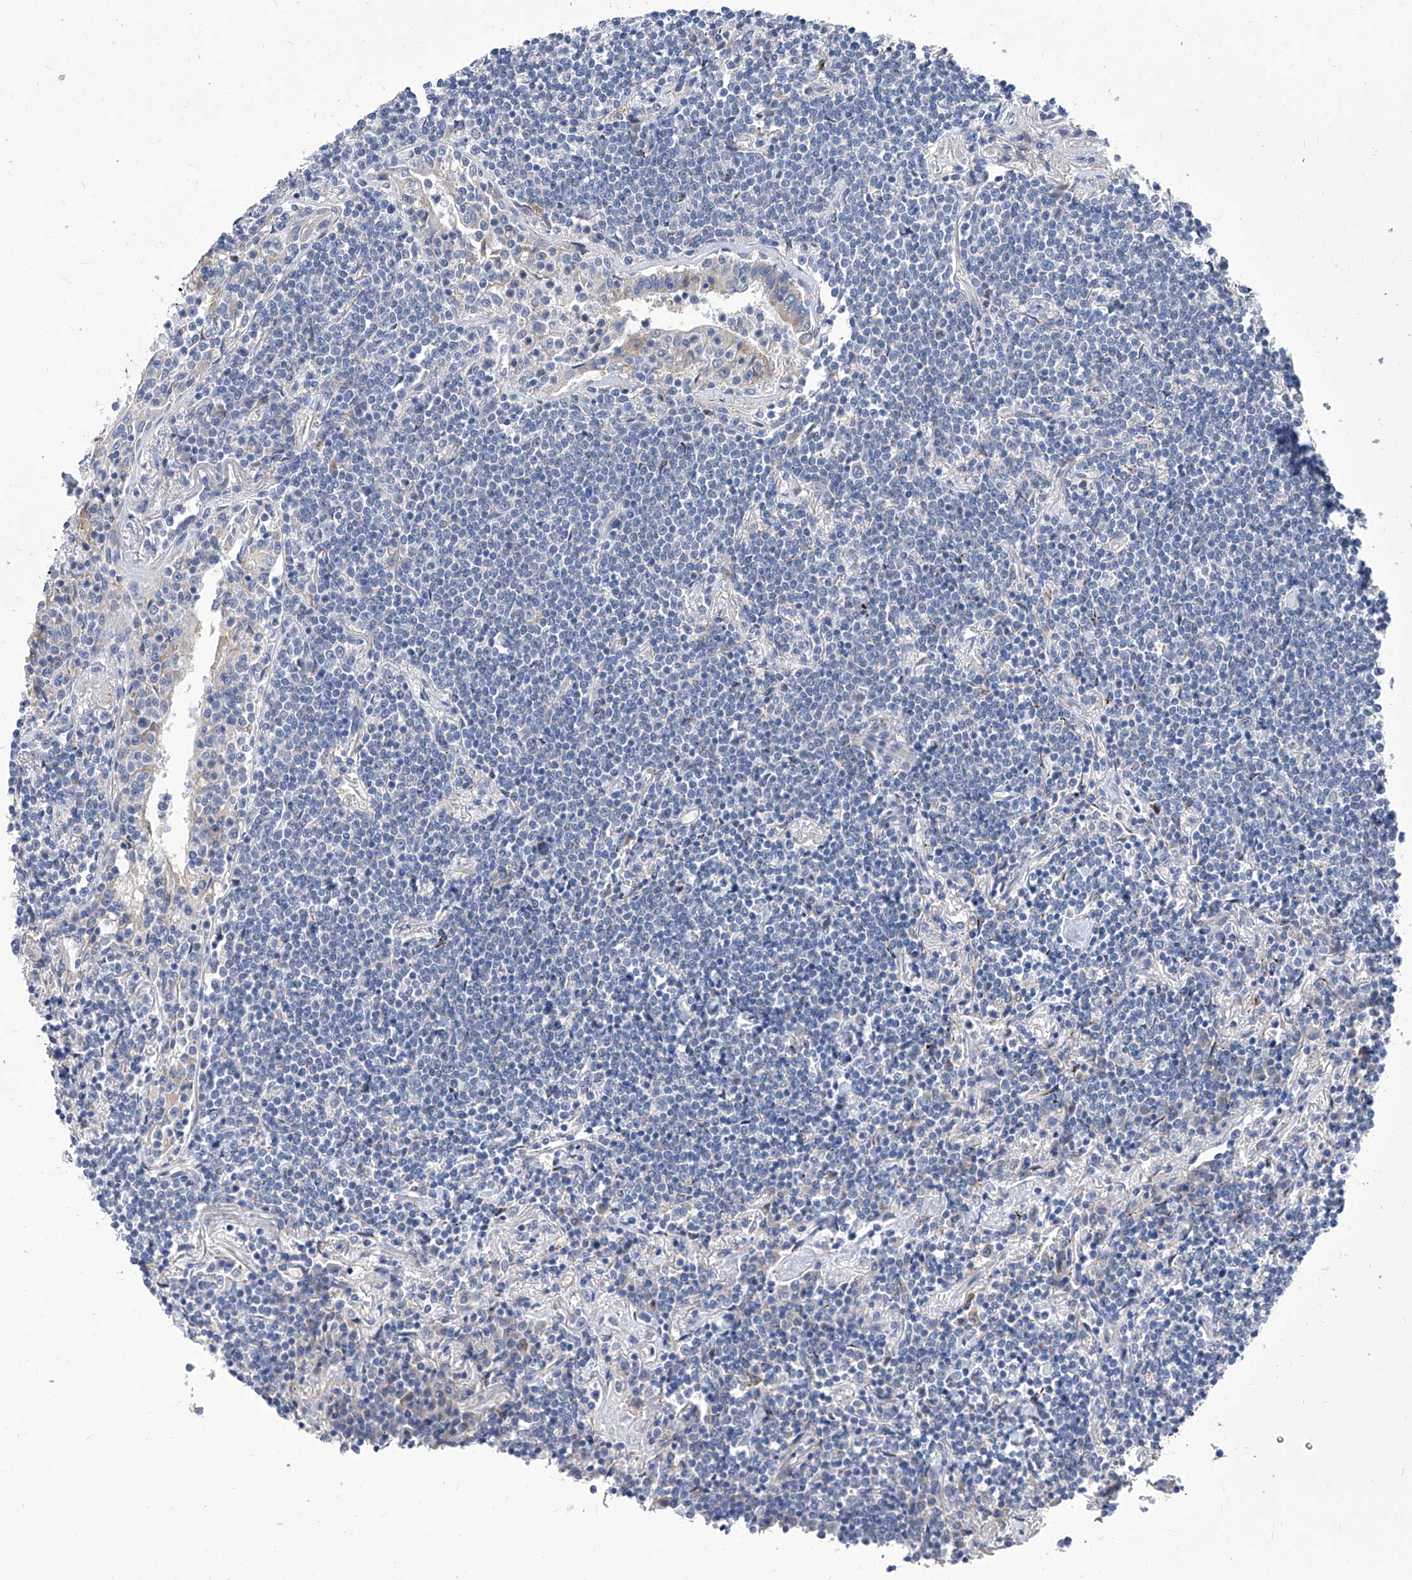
{"staining": {"intensity": "negative", "quantity": "none", "location": "none"}, "tissue": "lymphoma", "cell_type": "Tumor cells", "image_type": "cancer", "snomed": [{"axis": "morphology", "description": "Malignant lymphoma, non-Hodgkin's type, Low grade"}, {"axis": "topography", "description": "Lung"}], "caption": "Immunohistochemistry (IHC) image of human lymphoma stained for a protein (brown), which exhibits no positivity in tumor cells. (Stains: DAB IHC with hematoxylin counter stain, Microscopy: brightfield microscopy at high magnification).", "gene": "TJAP1", "patient": {"sex": "female", "age": 71}}